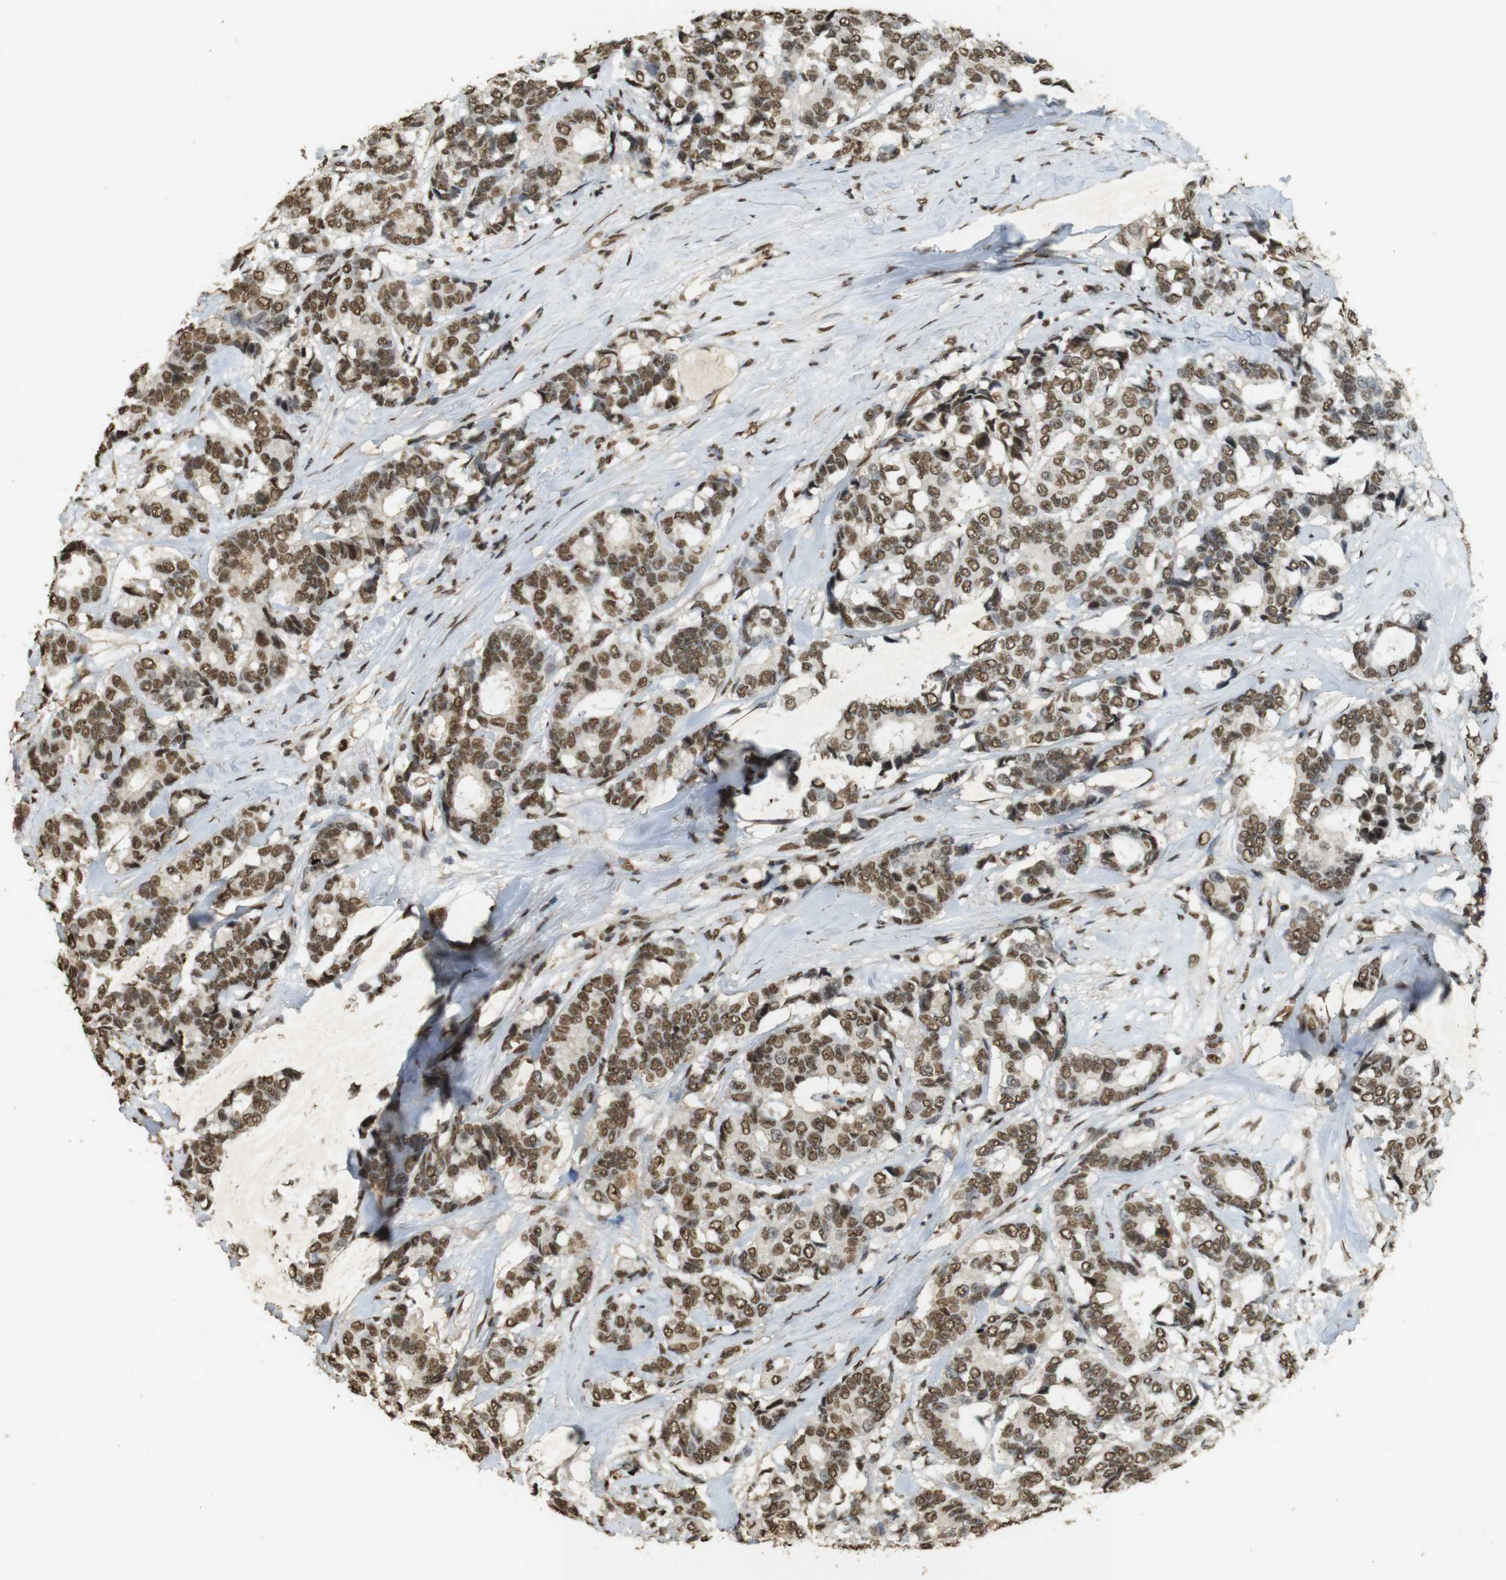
{"staining": {"intensity": "strong", "quantity": ">75%", "location": "nuclear"}, "tissue": "breast cancer", "cell_type": "Tumor cells", "image_type": "cancer", "snomed": [{"axis": "morphology", "description": "Duct carcinoma"}, {"axis": "topography", "description": "Breast"}], "caption": "About >75% of tumor cells in invasive ductal carcinoma (breast) exhibit strong nuclear protein positivity as visualized by brown immunohistochemical staining.", "gene": "GATA4", "patient": {"sex": "female", "age": 87}}